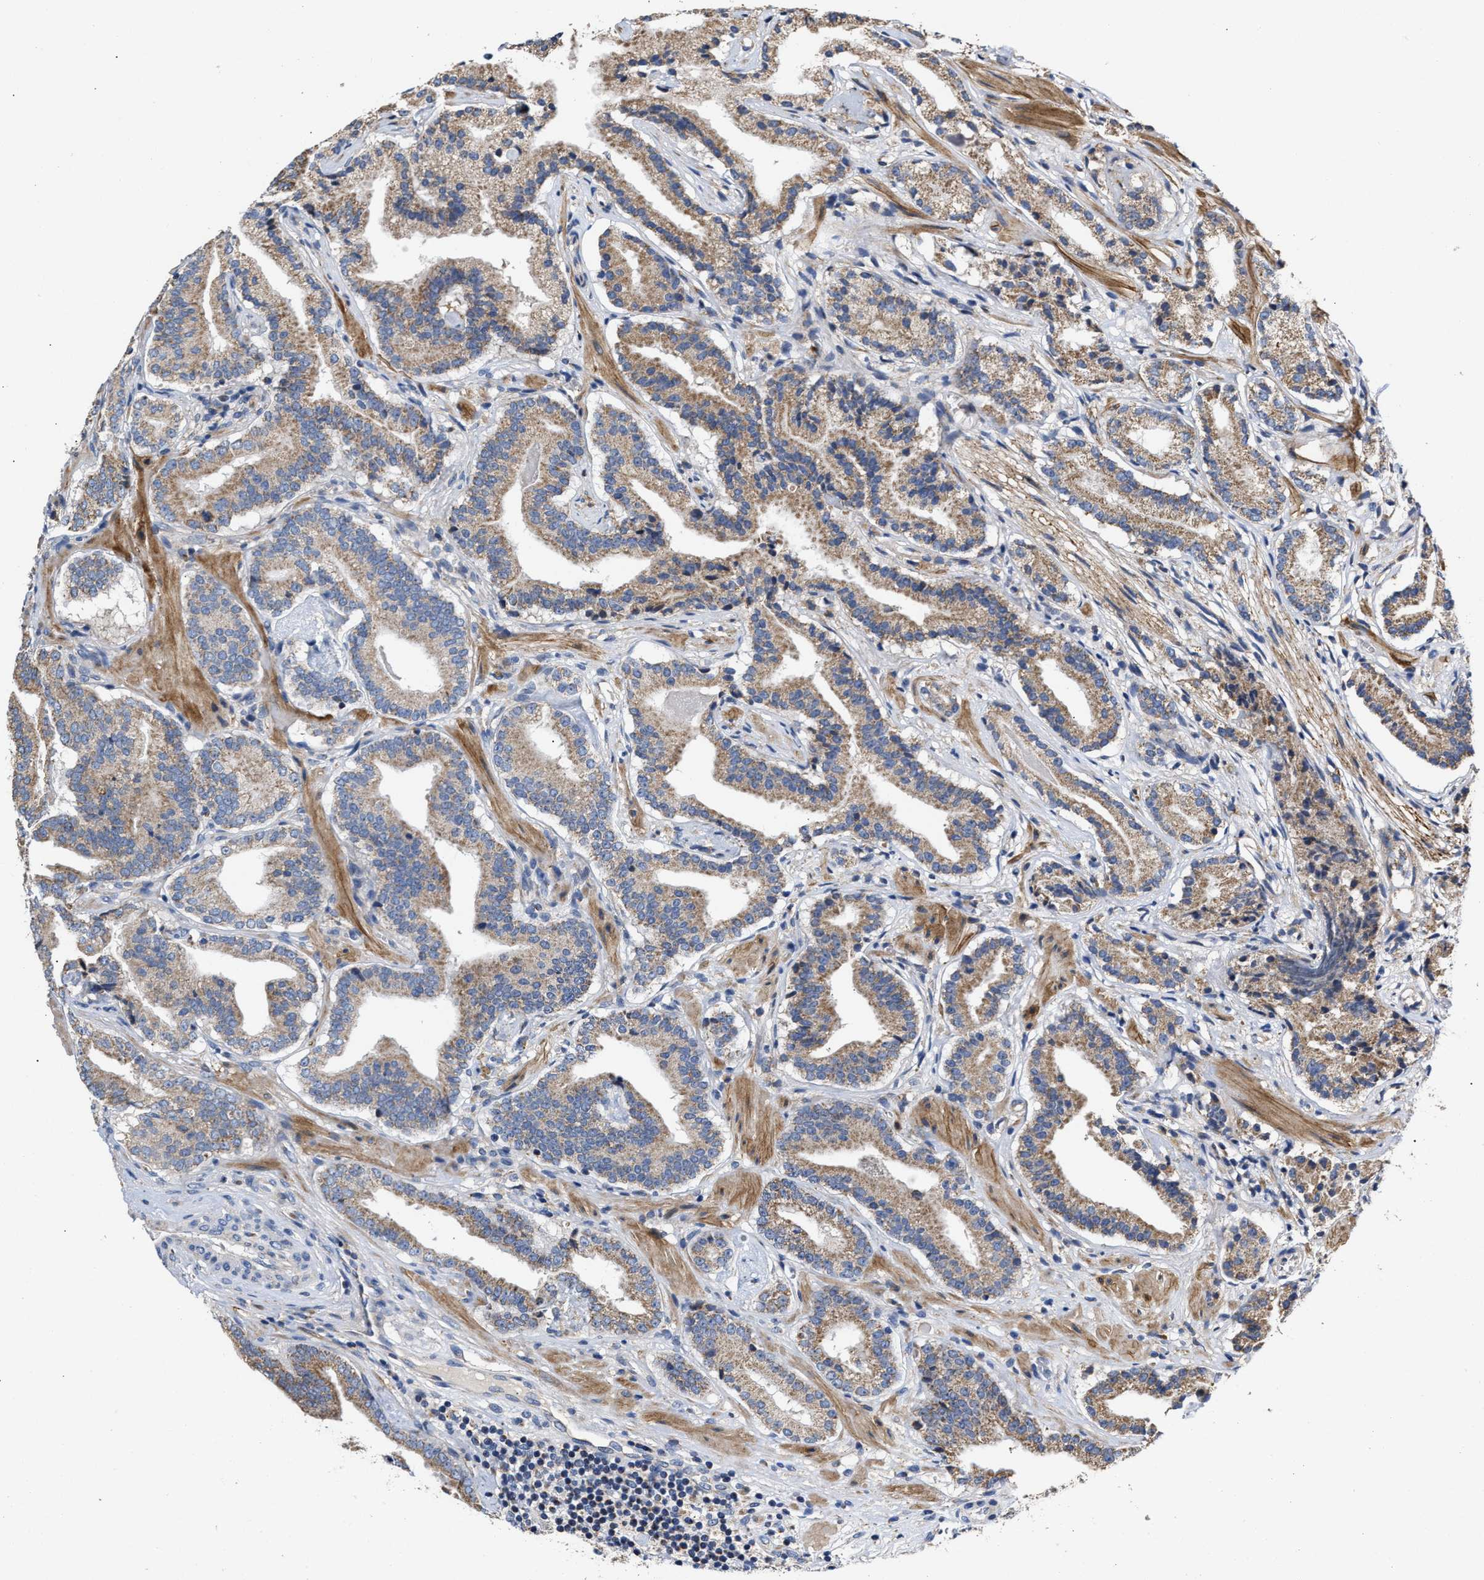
{"staining": {"intensity": "moderate", "quantity": ">75%", "location": "cytoplasmic/membranous"}, "tissue": "prostate cancer", "cell_type": "Tumor cells", "image_type": "cancer", "snomed": [{"axis": "morphology", "description": "Adenocarcinoma, Low grade"}, {"axis": "topography", "description": "Prostate"}], "caption": "A photomicrograph showing moderate cytoplasmic/membranous expression in about >75% of tumor cells in prostate cancer (low-grade adenocarcinoma), as visualized by brown immunohistochemical staining.", "gene": "MALSU1", "patient": {"sex": "male", "age": 51}}